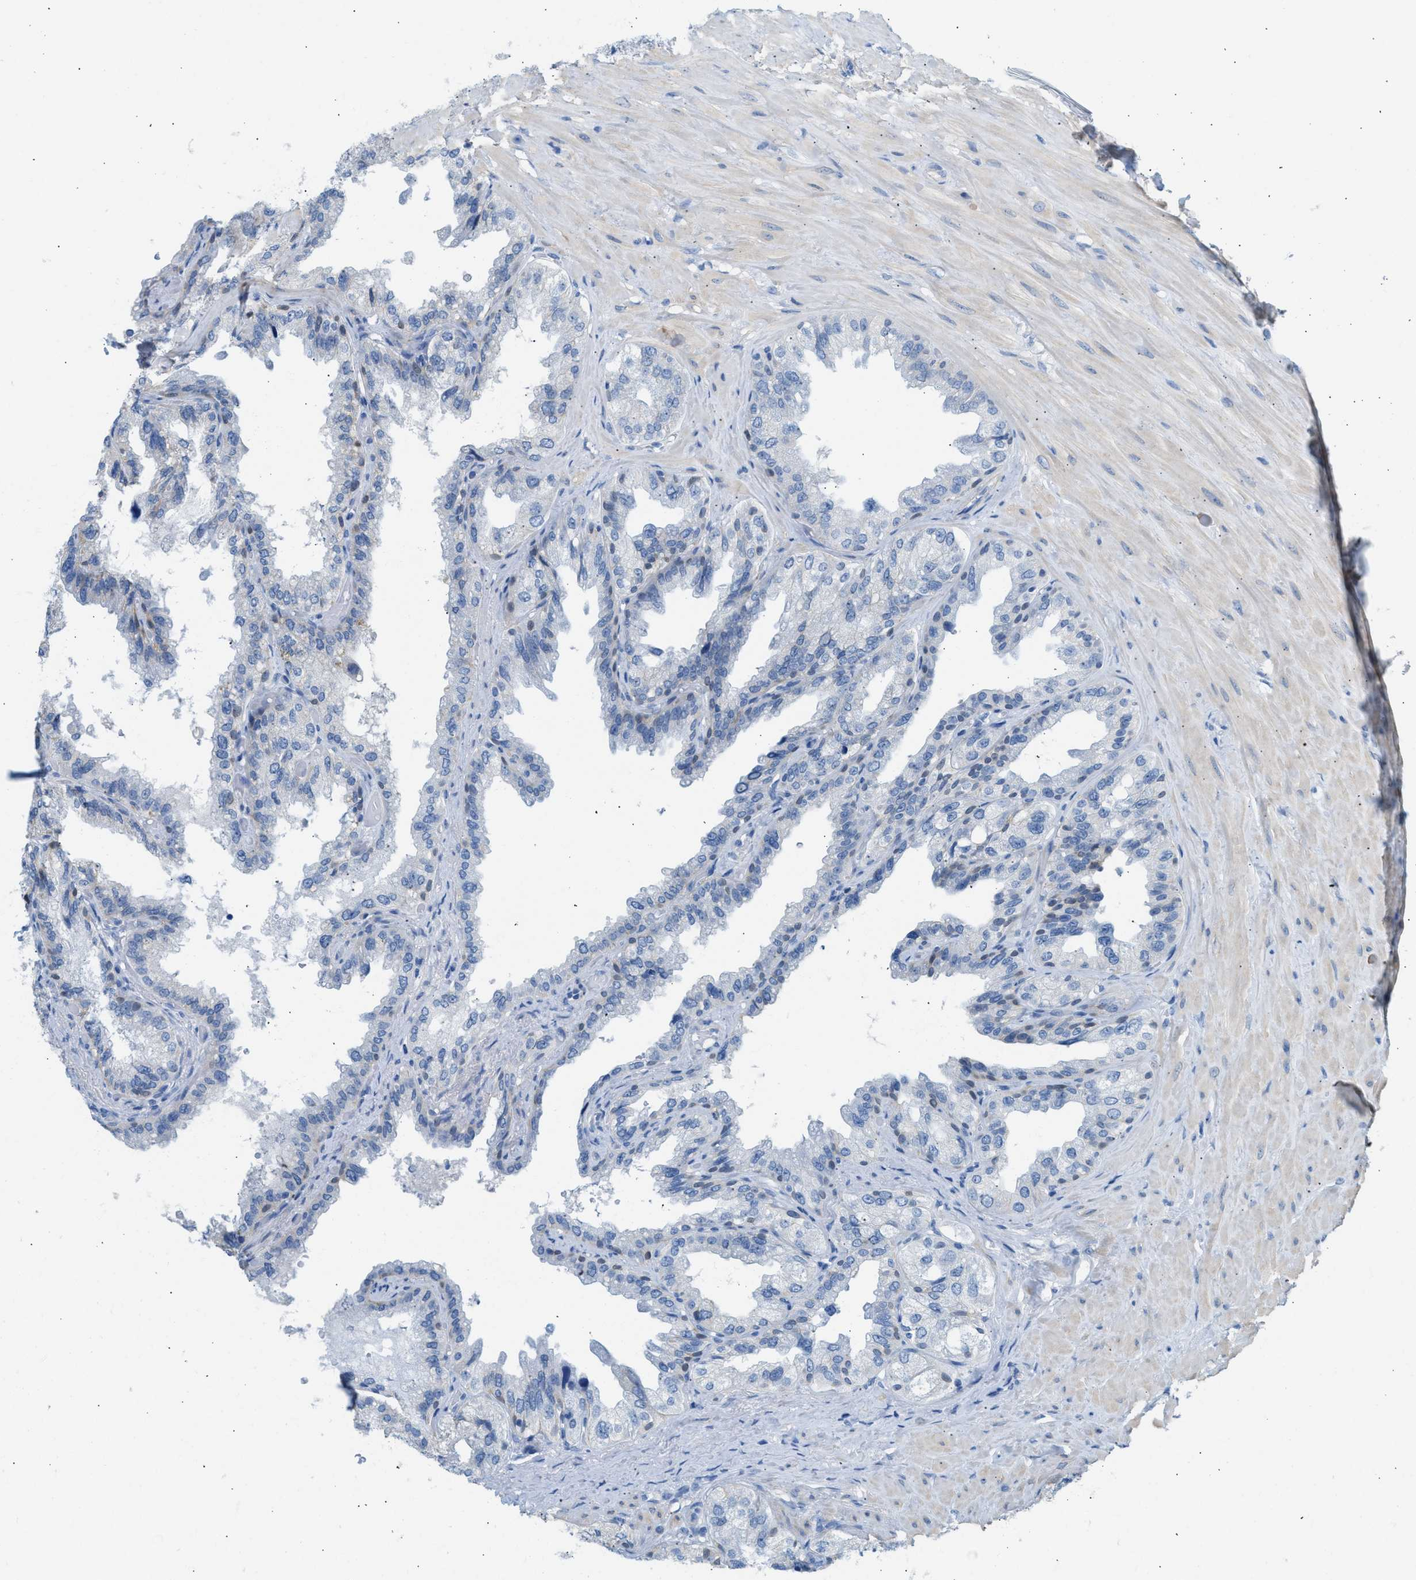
{"staining": {"intensity": "negative", "quantity": "none", "location": "none"}, "tissue": "seminal vesicle", "cell_type": "Glandular cells", "image_type": "normal", "snomed": [{"axis": "morphology", "description": "Normal tissue, NOS"}, {"axis": "topography", "description": "Seminal veicle"}], "caption": "There is no significant staining in glandular cells of seminal vesicle. (DAB immunohistochemistry visualized using brightfield microscopy, high magnification).", "gene": "SPAM1", "patient": {"sex": "male", "age": 68}}